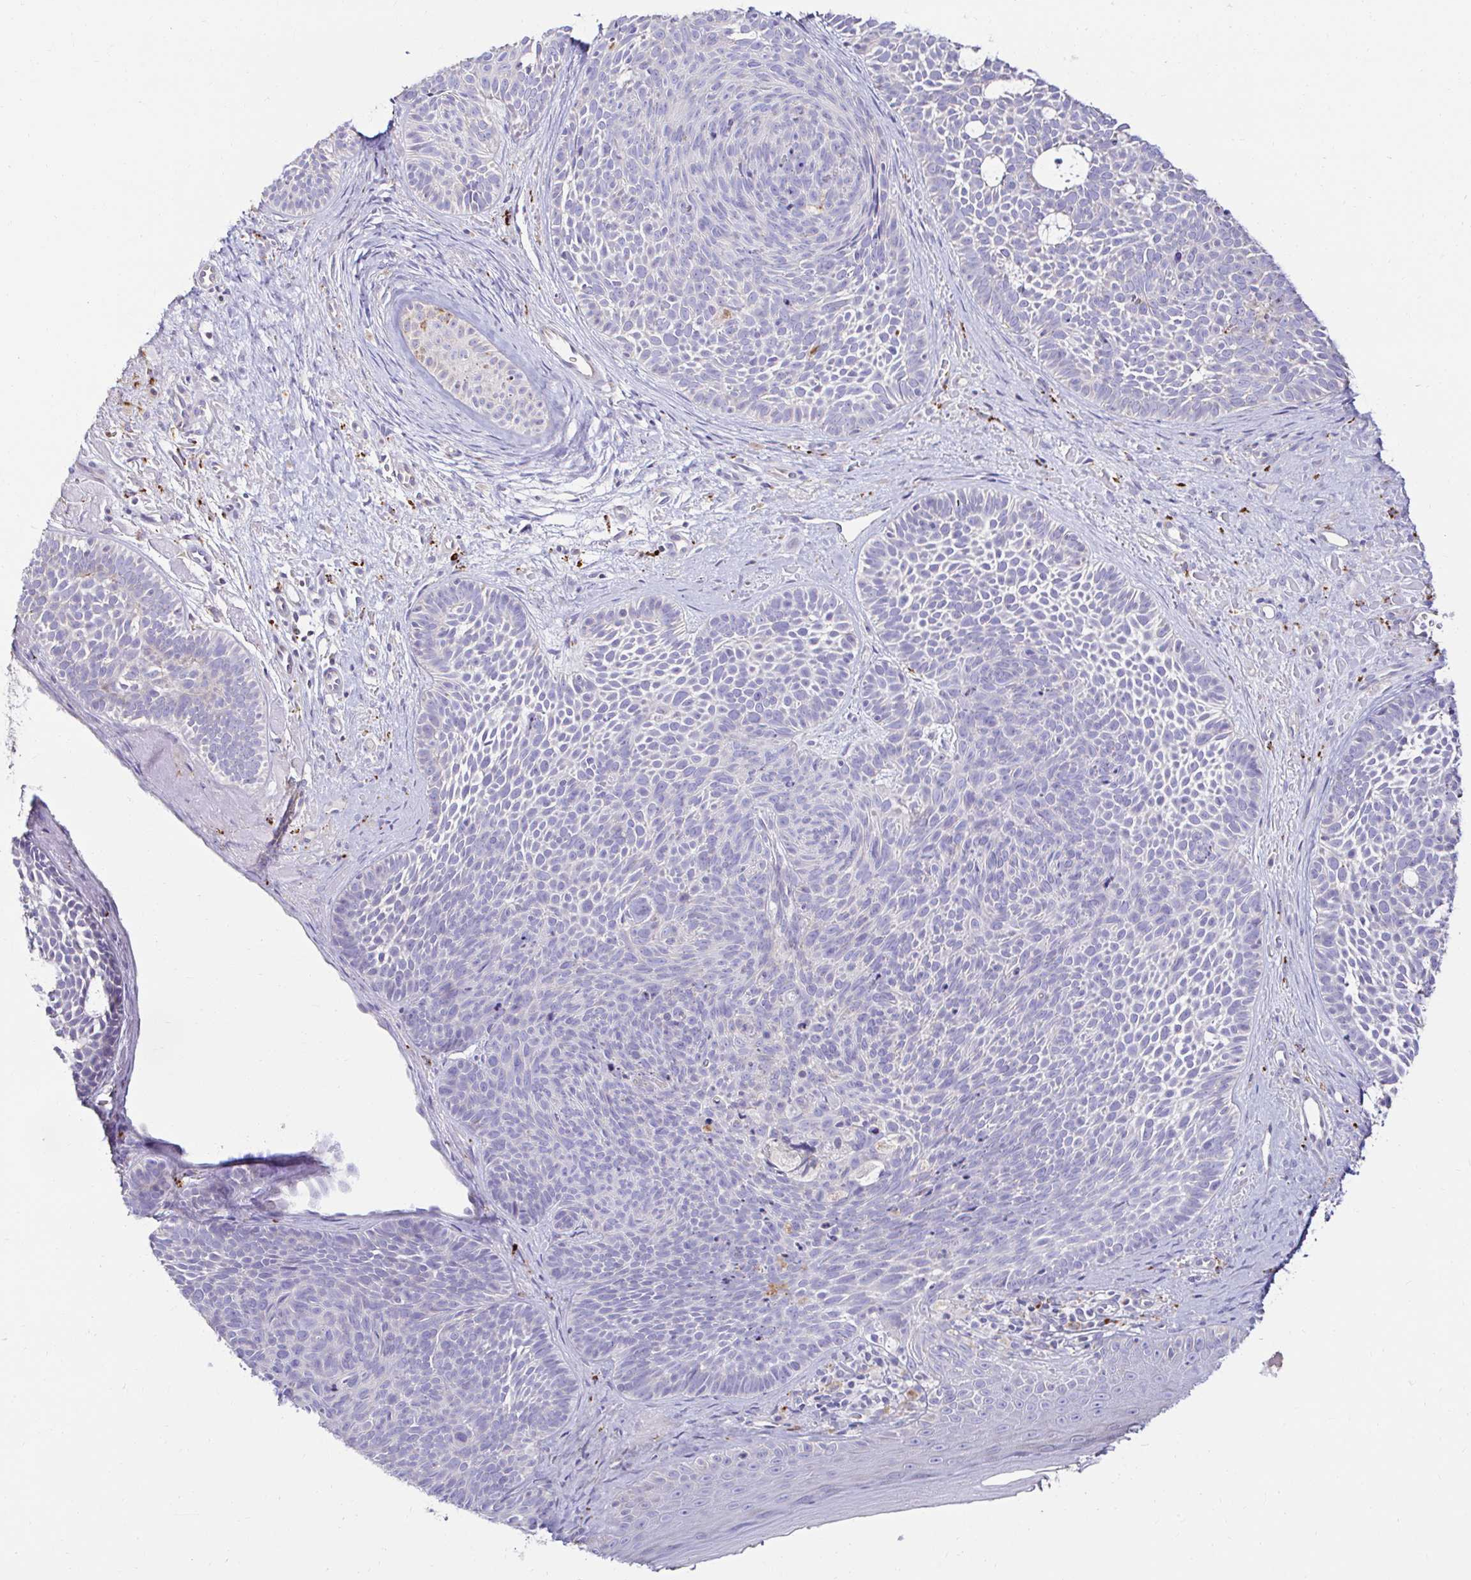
{"staining": {"intensity": "negative", "quantity": "none", "location": "none"}, "tissue": "skin cancer", "cell_type": "Tumor cells", "image_type": "cancer", "snomed": [{"axis": "morphology", "description": "Basal cell carcinoma"}, {"axis": "topography", "description": "Skin"}], "caption": "An image of skin cancer (basal cell carcinoma) stained for a protein demonstrates no brown staining in tumor cells.", "gene": "GALNS", "patient": {"sex": "male", "age": 81}}